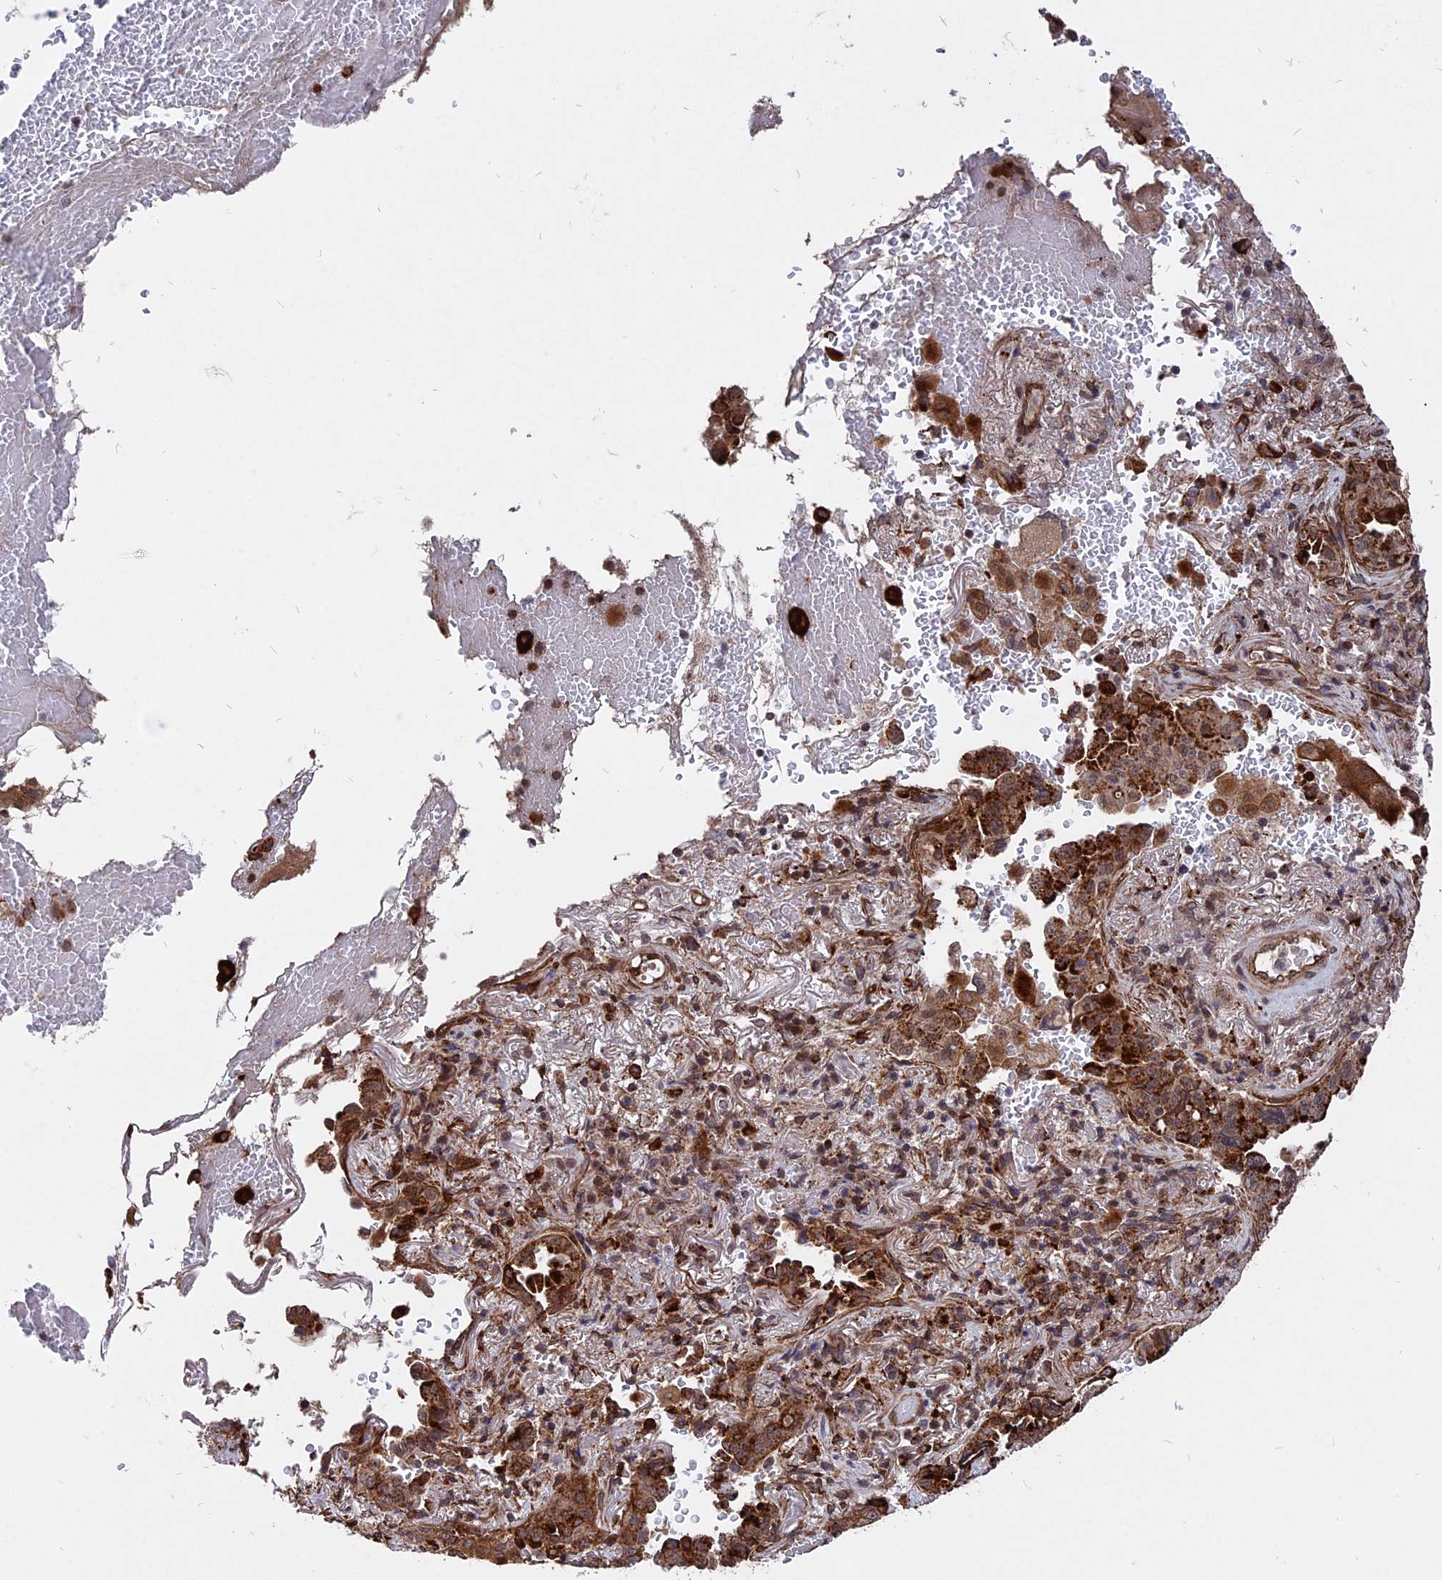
{"staining": {"intensity": "moderate", "quantity": ">75%", "location": "cytoplasmic/membranous"}, "tissue": "lung cancer", "cell_type": "Tumor cells", "image_type": "cancer", "snomed": [{"axis": "morphology", "description": "Adenocarcinoma, NOS"}, {"axis": "topography", "description": "Lung"}], "caption": "The immunohistochemical stain labels moderate cytoplasmic/membranous staining in tumor cells of lung cancer tissue.", "gene": "NOSIP", "patient": {"sex": "female", "age": 69}}